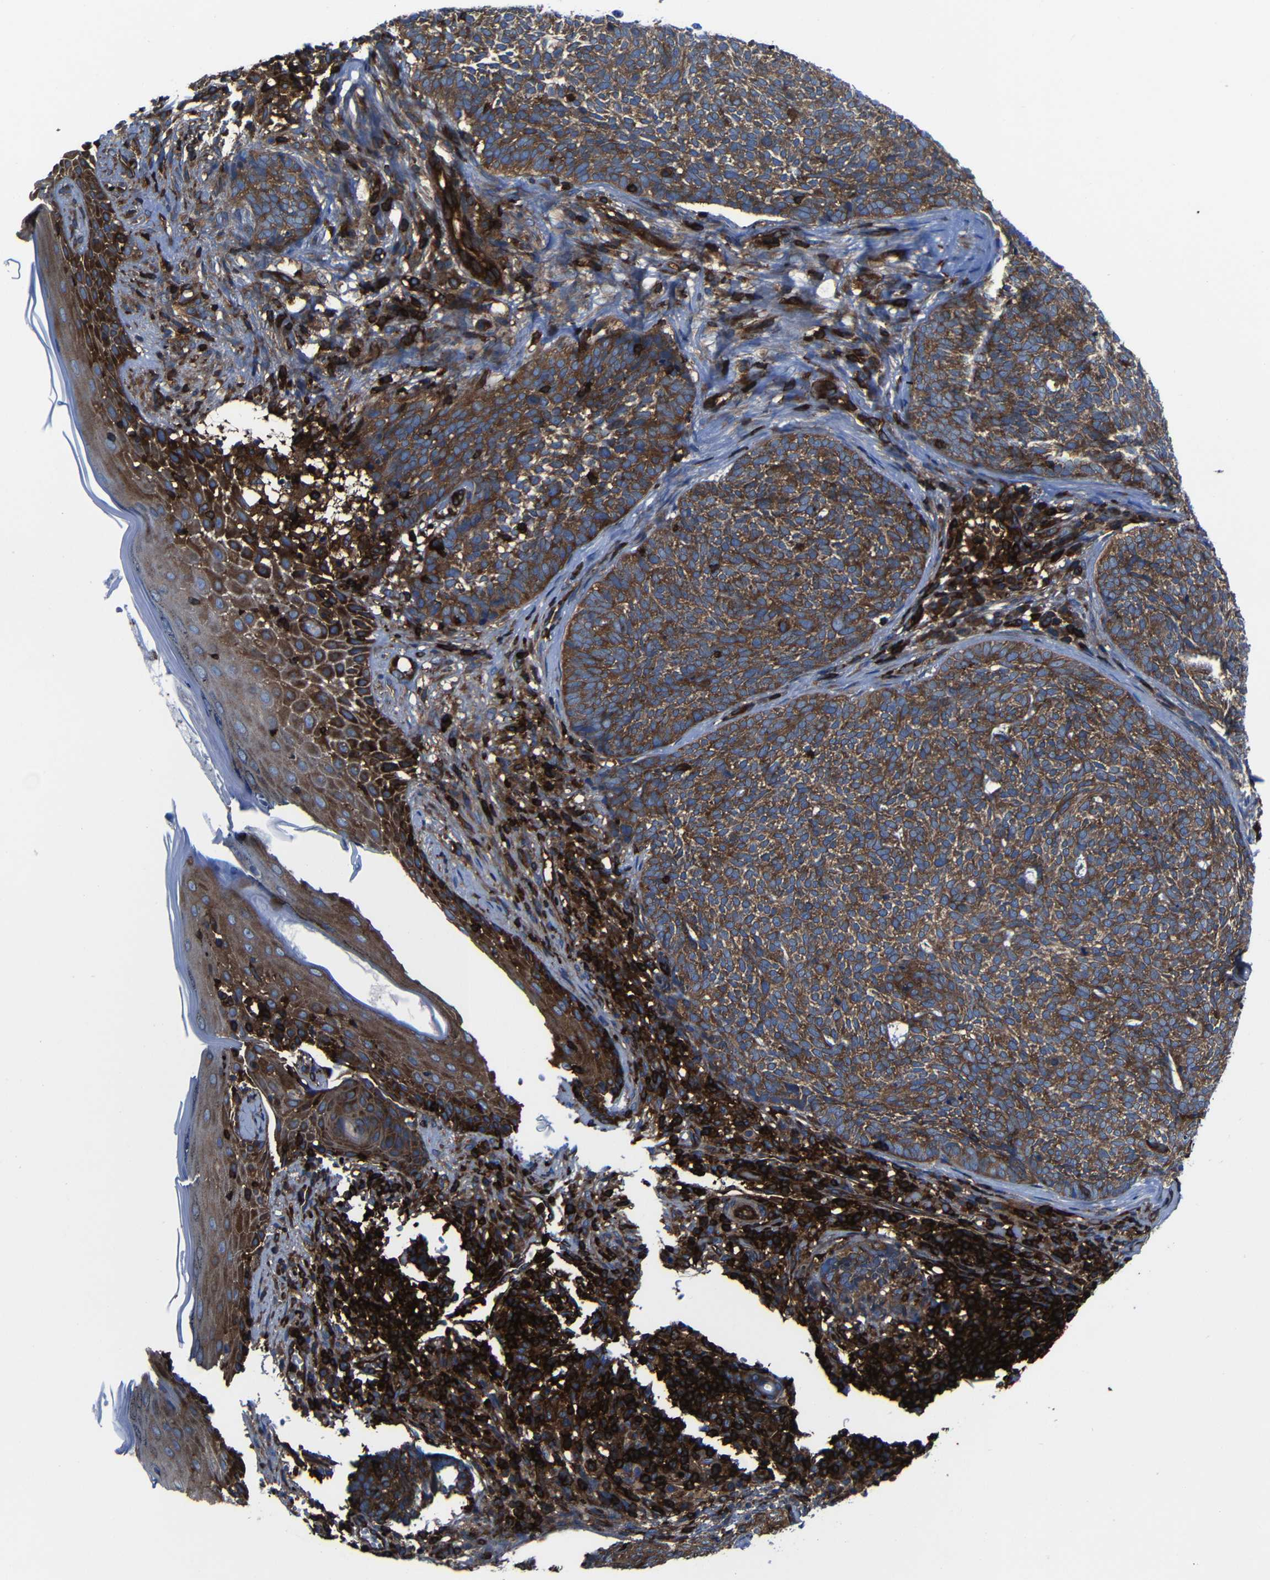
{"staining": {"intensity": "strong", "quantity": ">75%", "location": "cytoplasmic/membranous"}, "tissue": "skin cancer", "cell_type": "Tumor cells", "image_type": "cancer", "snomed": [{"axis": "morphology", "description": "Basal cell carcinoma"}, {"axis": "topography", "description": "Skin"}], "caption": "Skin cancer (basal cell carcinoma) tissue shows strong cytoplasmic/membranous positivity in about >75% of tumor cells, visualized by immunohistochemistry.", "gene": "ARHGEF1", "patient": {"sex": "female", "age": 84}}